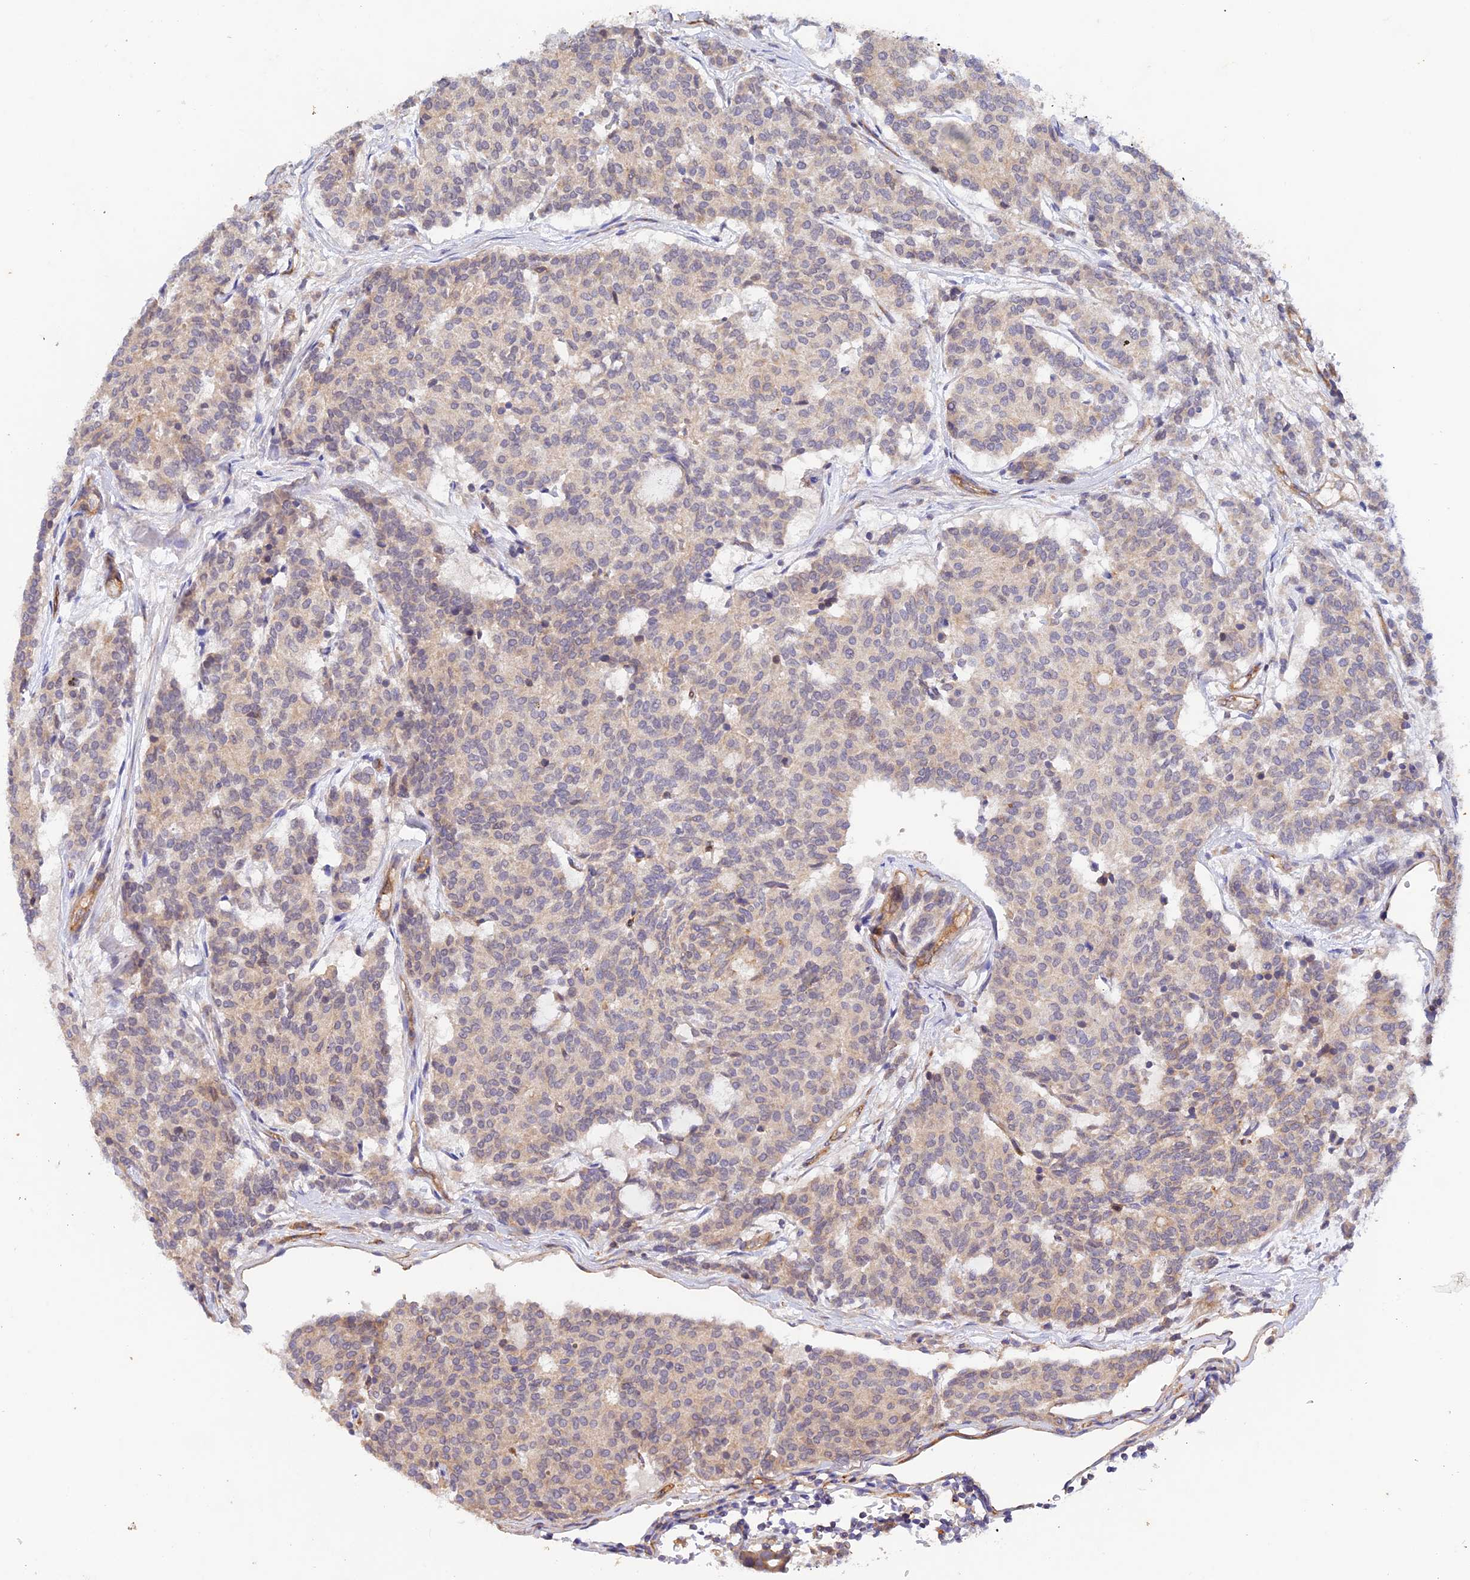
{"staining": {"intensity": "weak", "quantity": "<25%", "location": "cytoplasmic/membranous"}, "tissue": "carcinoid", "cell_type": "Tumor cells", "image_type": "cancer", "snomed": [{"axis": "morphology", "description": "Carcinoid, malignant, NOS"}, {"axis": "topography", "description": "Pancreas"}], "caption": "IHC micrograph of human carcinoid stained for a protein (brown), which displays no expression in tumor cells.", "gene": "MYO9A", "patient": {"sex": "female", "age": 54}}